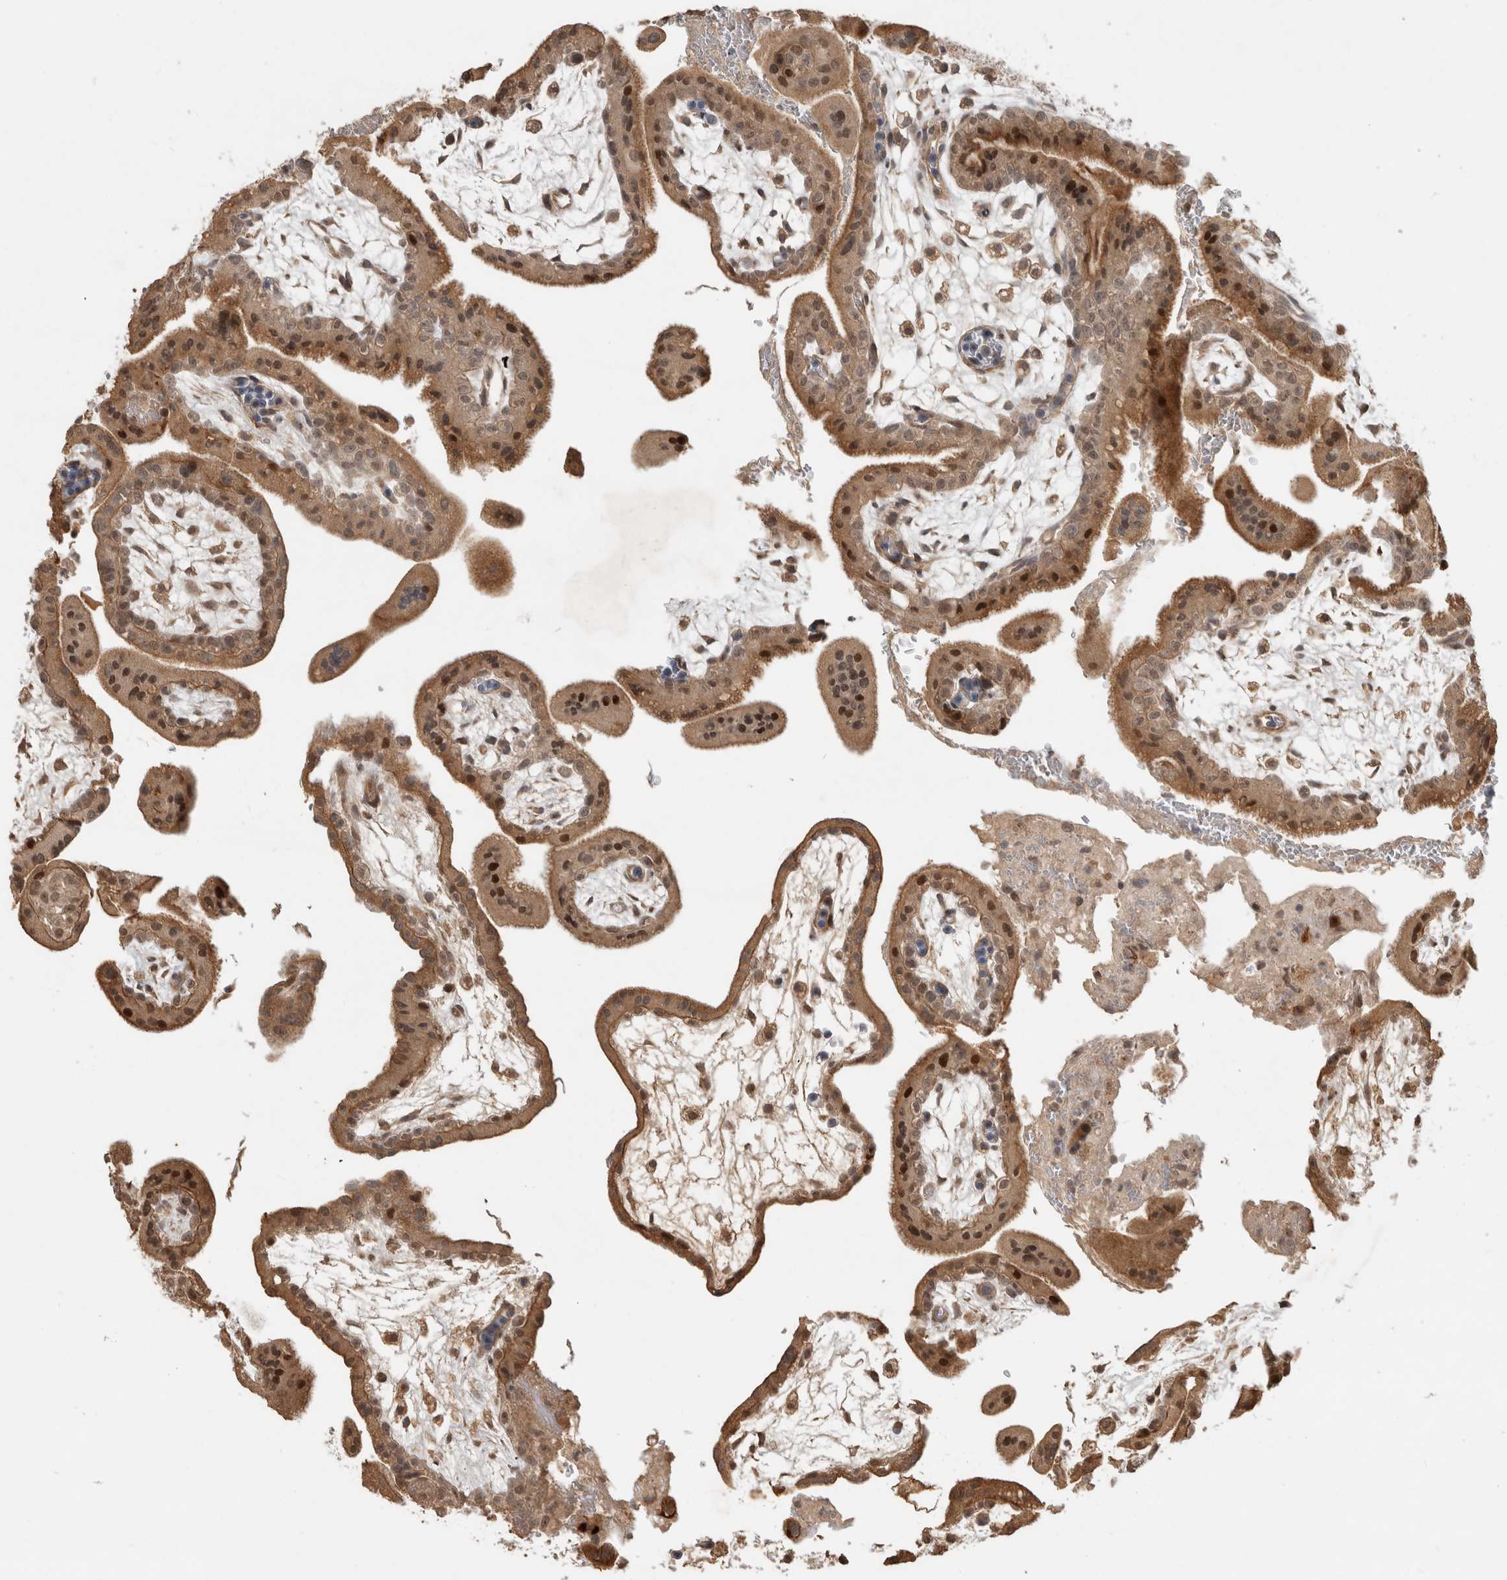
{"staining": {"intensity": "moderate", "quantity": ">75%", "location": "cytoplasmic/membranous"}, "tissue": "placenta", "cell_type": "Decidual cells", "image_type": "normal", "snomed": [{"axis": "morphology", "description": "Normal tissue, NOS"}, {"axis": "topography", "description": "Placenta"}], "caption": "Moderate cytoplasmic/membranous positivity for a protein is seen in approximately >75% of decidual cells of benign placenta using immunohistochemistry.", "gene": "PITPNC1", "patient": {"sex": "female", "age": 35}}